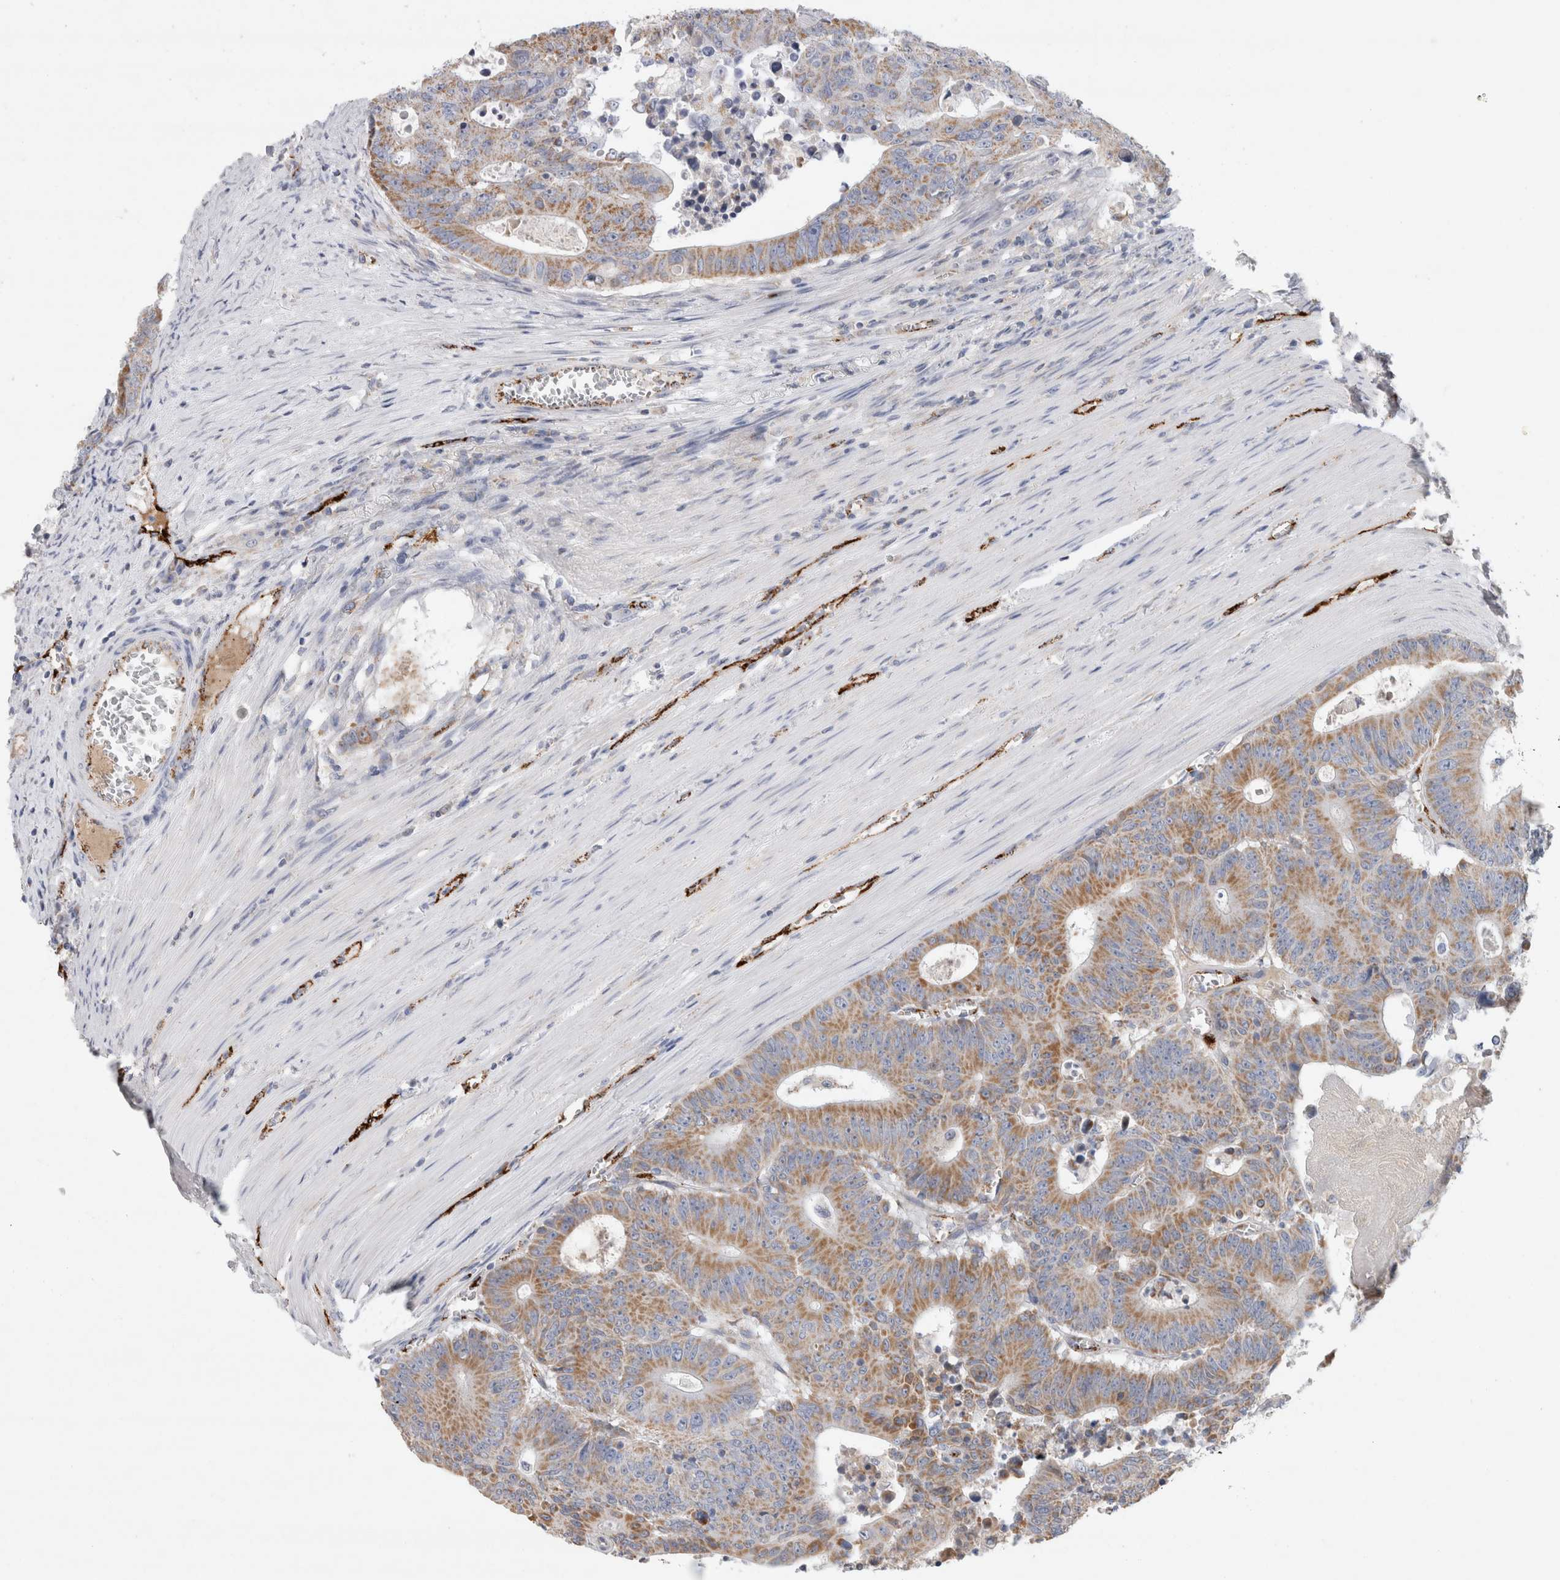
{"staining": {"intensity": "moderate", "quantity": ">75%", "location": "cytoplasmic/membranous"}, "tissue": "colorectal cancer", "cell_type": "Tumor cells", "image_type": "cancer", "snomed": [{"axis": "morphology", "description": "Adenocarcinoma, NOS"}, {"axis": "topography", "description": "Colon"}], "caption": "Protein analysis of adenocarcinoma (colorectal) tissue exhibits moderate cytoplasmic/membranous expression in about >75% of tumor cells.", "gene": "IARS2", "patient": {"sex": "male", "age": 87}}